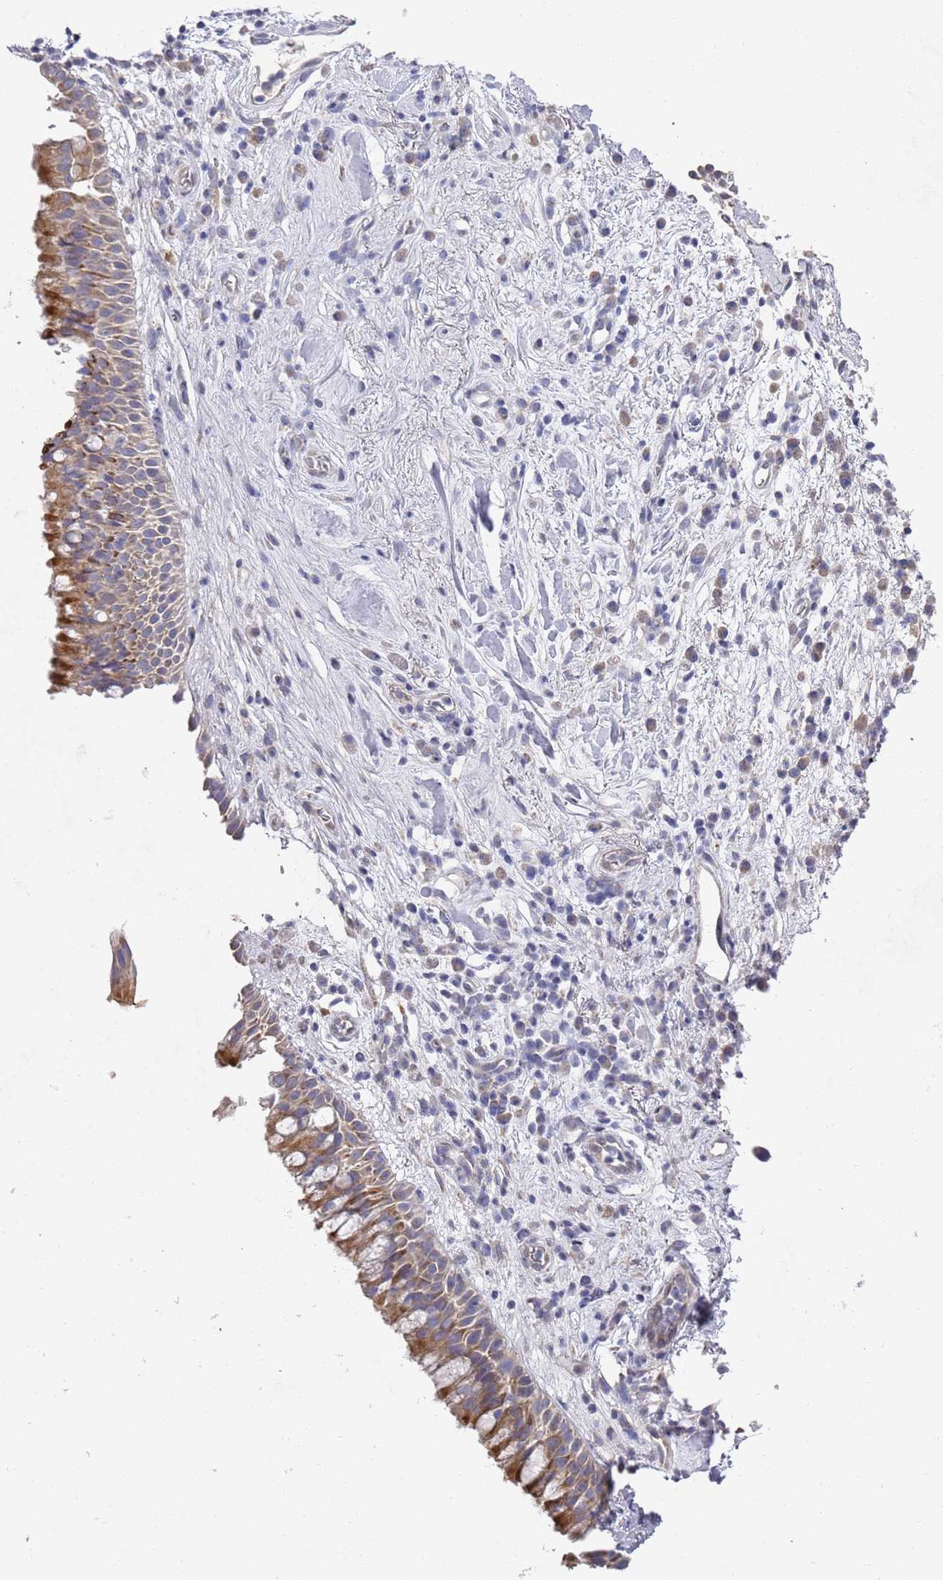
{"staining": {"intensity": "strong", "quantity": ">75%", "location": "cytoplasmic/membranous"}, "tissue": "nasopharynx", "cell_type": "Respiratory epithelial cells", "image_type": "normal", "snomed": [{"axis": "morphology", "description": "Normal tissue, NOS"}, {"axis": "morphology", "description": "Squamous cell carcinoma, NOS"}, {"axis": "topography", "description": "Nasopharynx"}, {"axis": "topography", "description": "Head-Neck"}], "caption": "Nasopharynx was stained to show a protein in brown. There is high levels of strong cytoplasmic/membranous staining in about >75% of respiratory epithelial cells. (Stains: DAB (3,3'-diaminobenzidine) in brown, nuclei in blue, Microscopy: brightfield microscopy at high magnification).", "gene": "NPEPPS", "patient": {"sex": "male", "age": 85}}